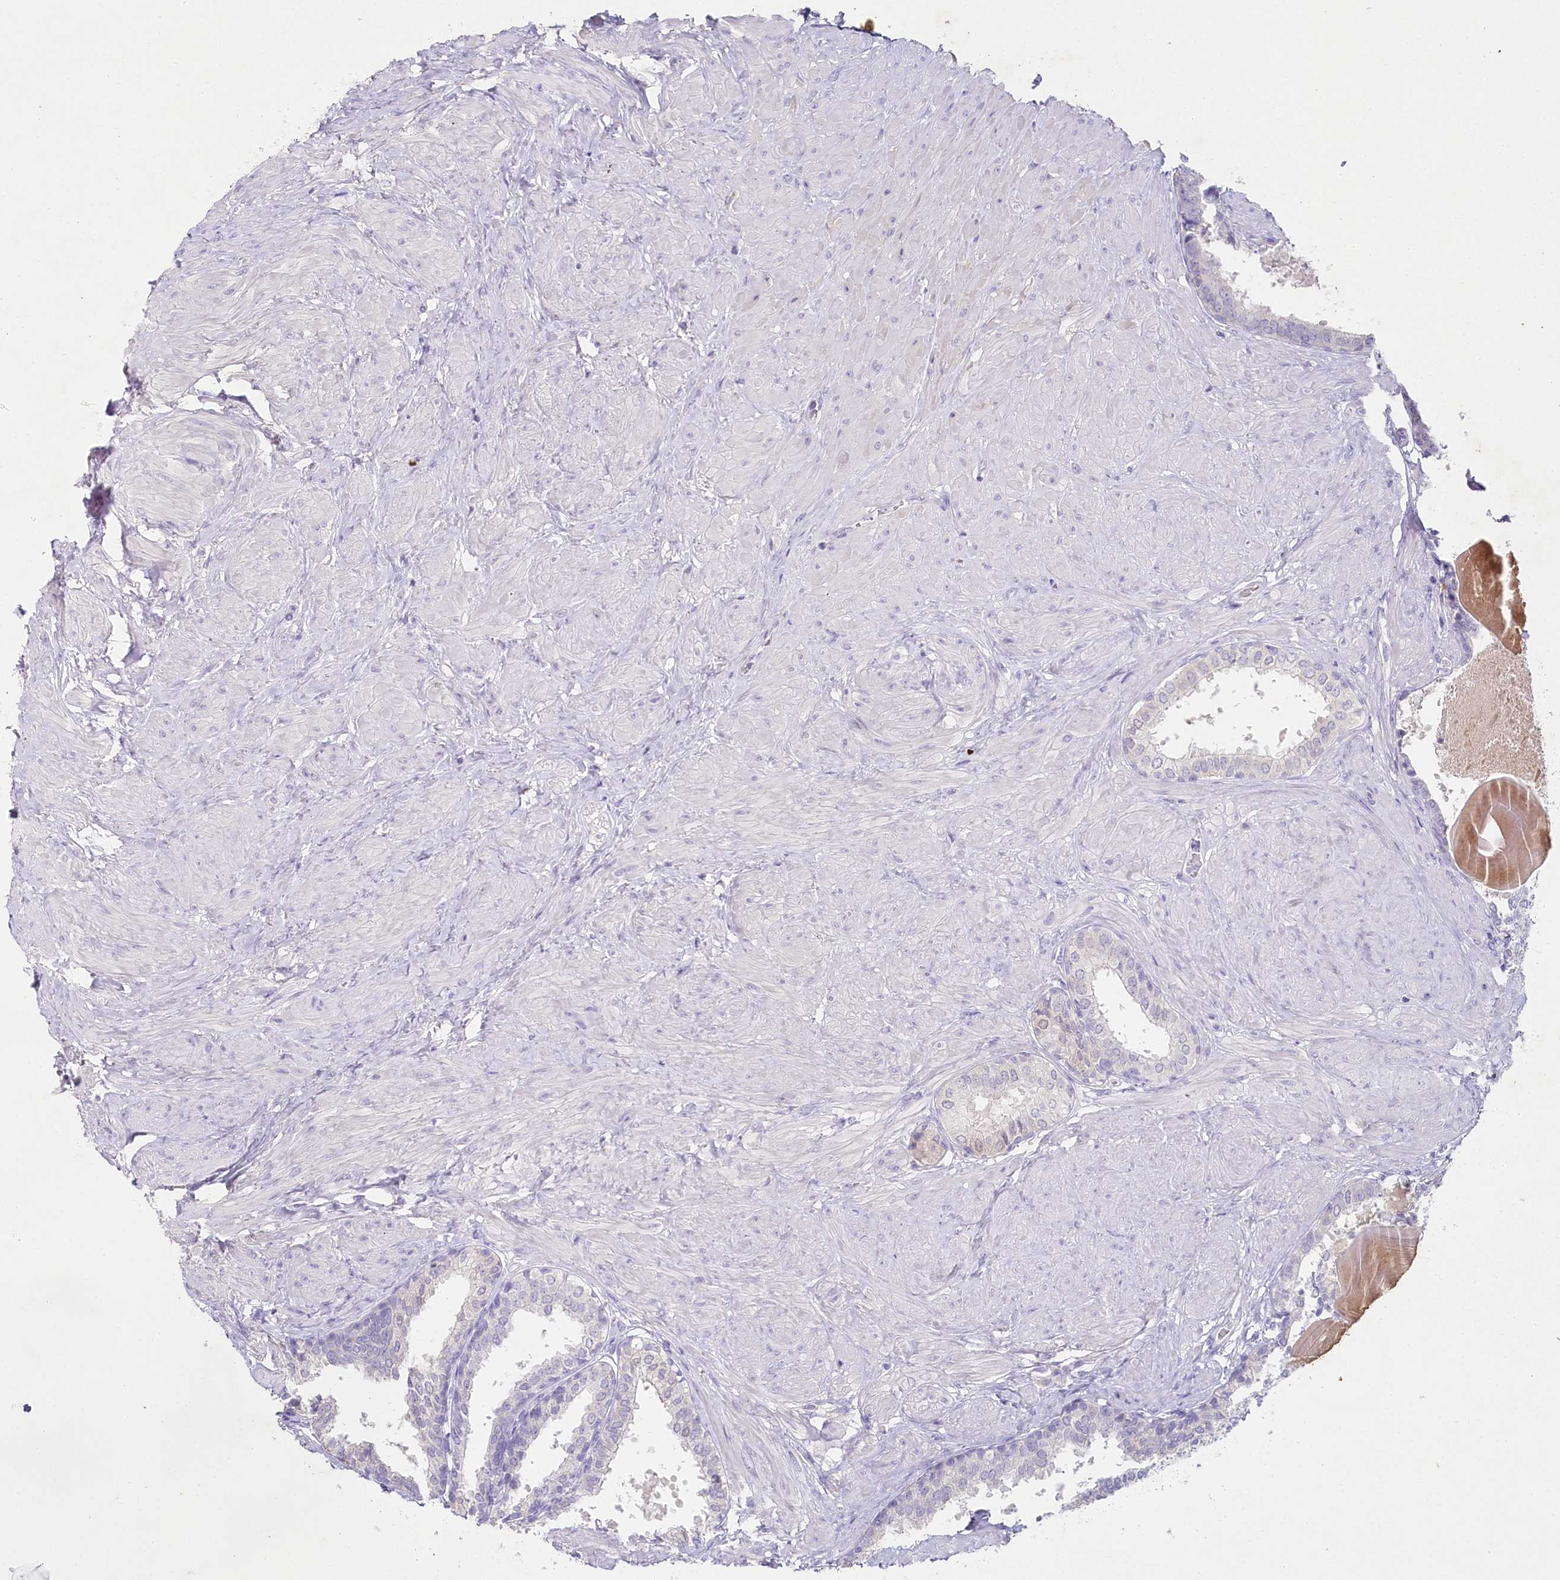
{"staining": {"intensity": "negative", "quantity": "none", "location": "none"}, "tissue": "prostate", "cell_type": "Glandular cells", "image_type": "normal", "snomed": [{"axis": "morphology", "description": "Normal tissue, NOS"}, {"axis": "topography", "description": "Prostate"}], "caption": "An immunohistochemistry (IHC) micrograph of benign prostate is shown. There is no staining in glandular cells of prostate. (DAB (3,3'-diaminobenzidine) immunohistochemistry (IHC), high magnification).", "gene": "HPD", "patient": {"sex": "male", "age": 48}}